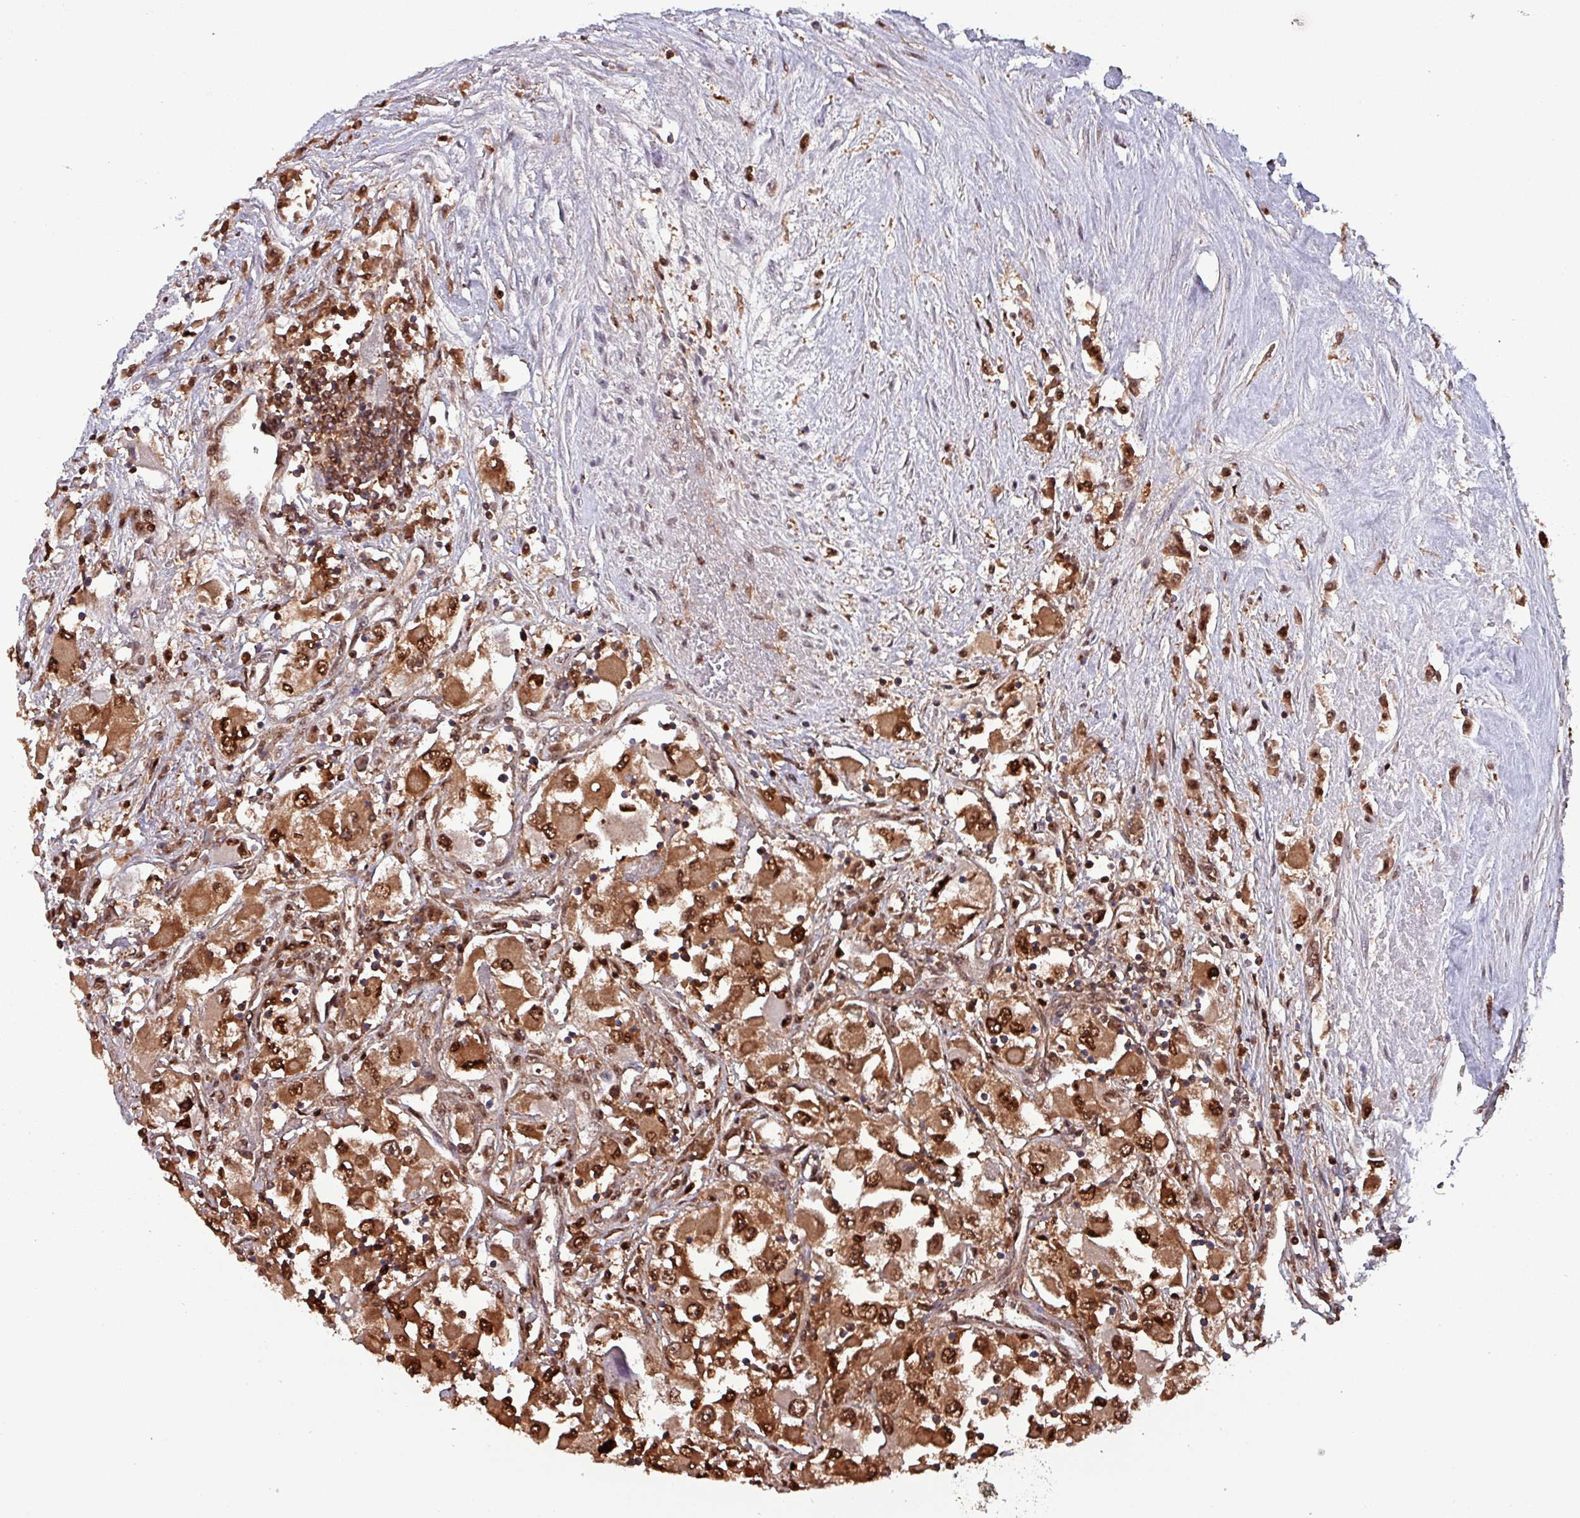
{"staining": {"intensity": "strong", "quantity": ">75%", "location": "cytoplasmic/membranous,nuclear"}, "tissue": "renal cancer", "cell_type": "Tumor cells", "image_type": "cancer", "snomed": [{"axis": "morphology", "description": "Adenocarcinoma, NOS"}, {"axis": "topography", "description": "Kidney"}], "caption": "An image of renal adenocarcinoma stained for a protein shows strong cytoplasmic/membranous and nuclear brown staining in tumor cells. The protein is shown in brown color, while the nuclei are stained blue.", "gene": "PSMB8", "patient": {"sex": "female", "age": 52}}